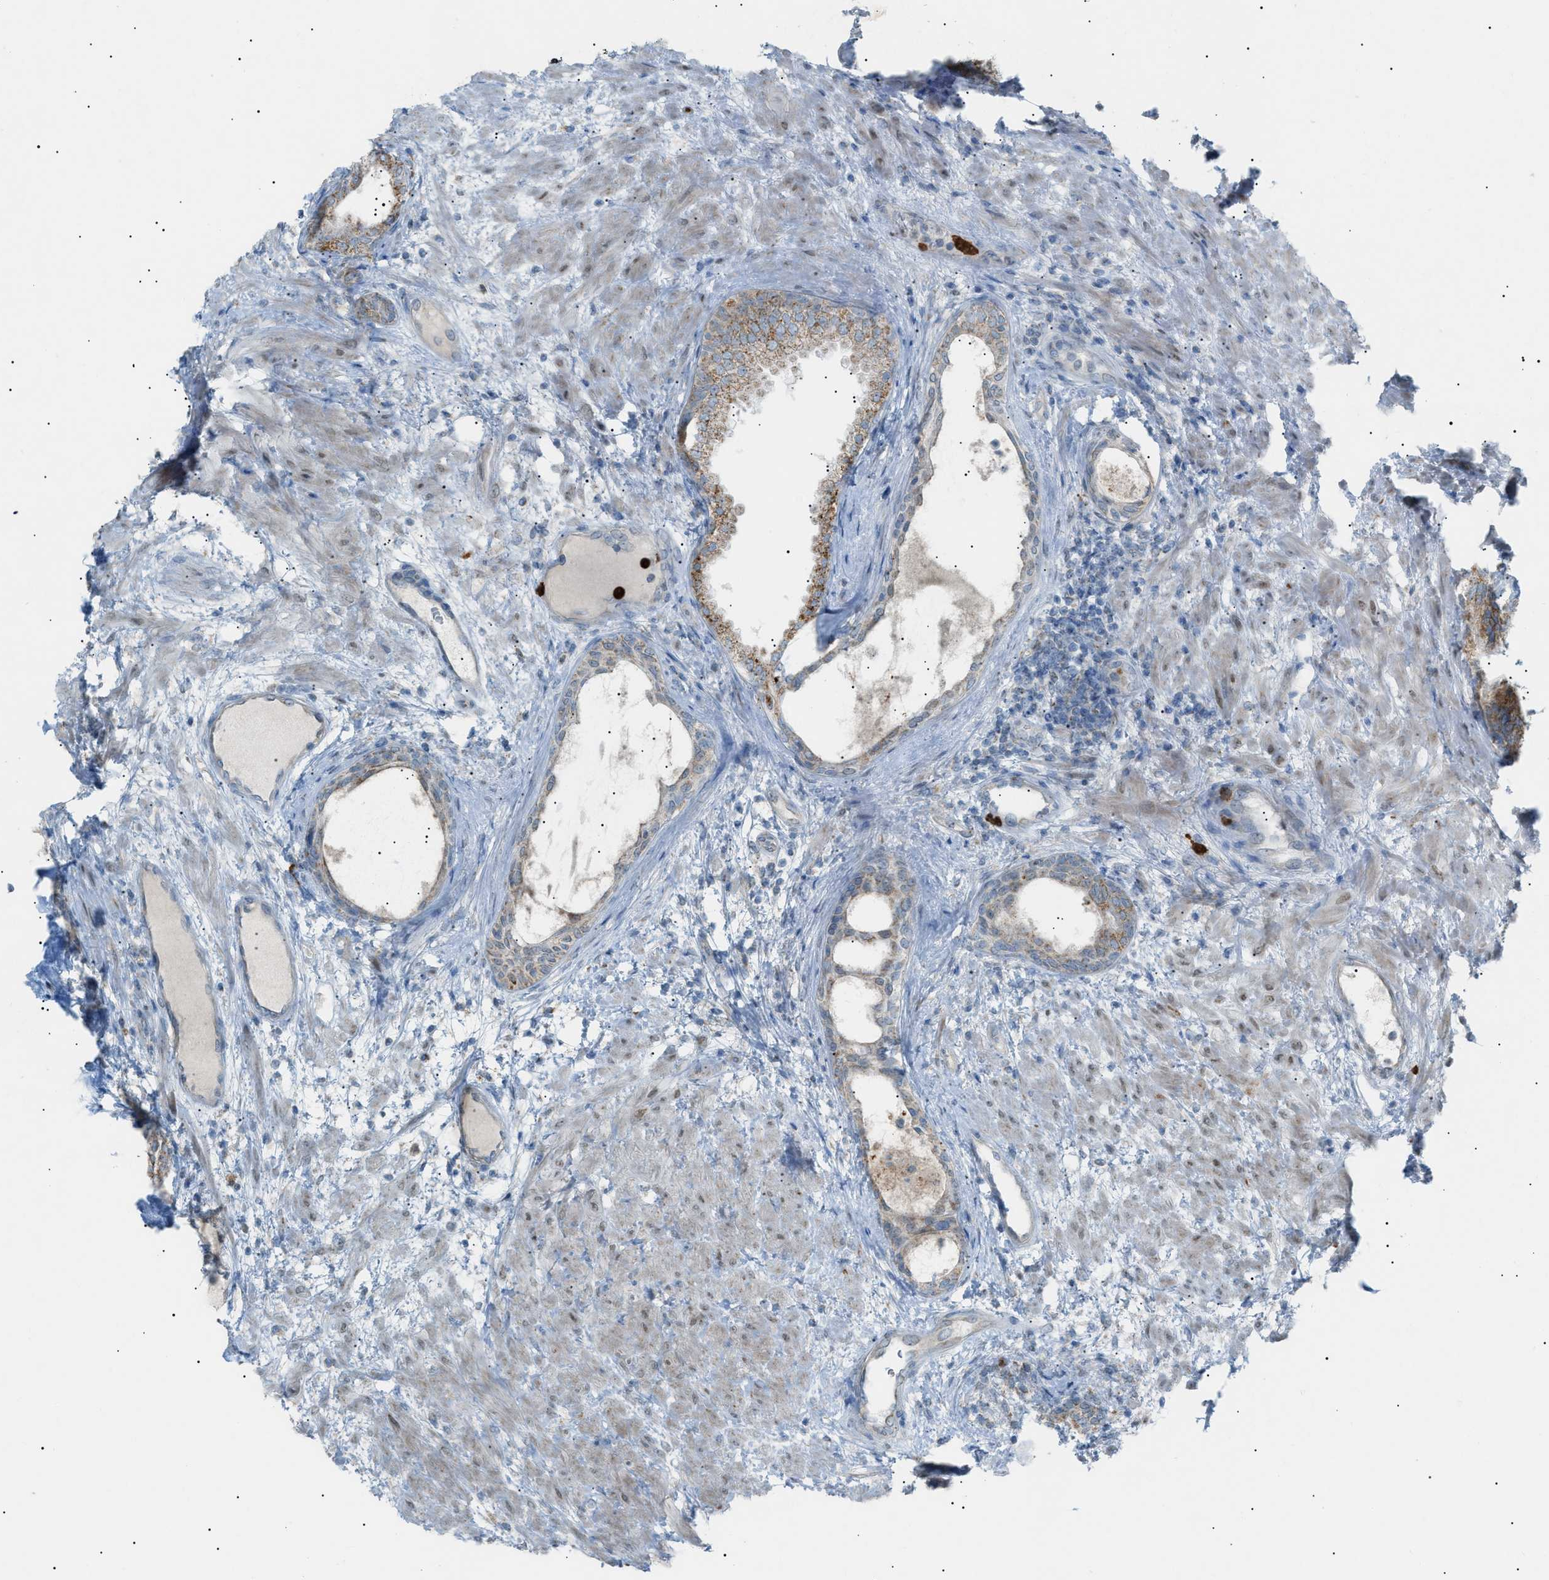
{"staining": {"intensity": "moderate", "quantity": ">75%", "location": "cytoplasmic/membranous"}, "tissue": "prostate", "cell_type": "Glandular cells", "image_type": "normal", "snomed": [{"axis": "morphology", "description": "Normal tissue, NOS"}, {"axis": "topography", "description": "Prostate"}], "caption": "About >75% of glandular cells in normal human prostate reveal moderate cytoplasmic/membranous protein positivity as visualized by brown immunohistochemical staining.", "gene": "ZNF516", "patient": {"sex": "male", "age": 76}}